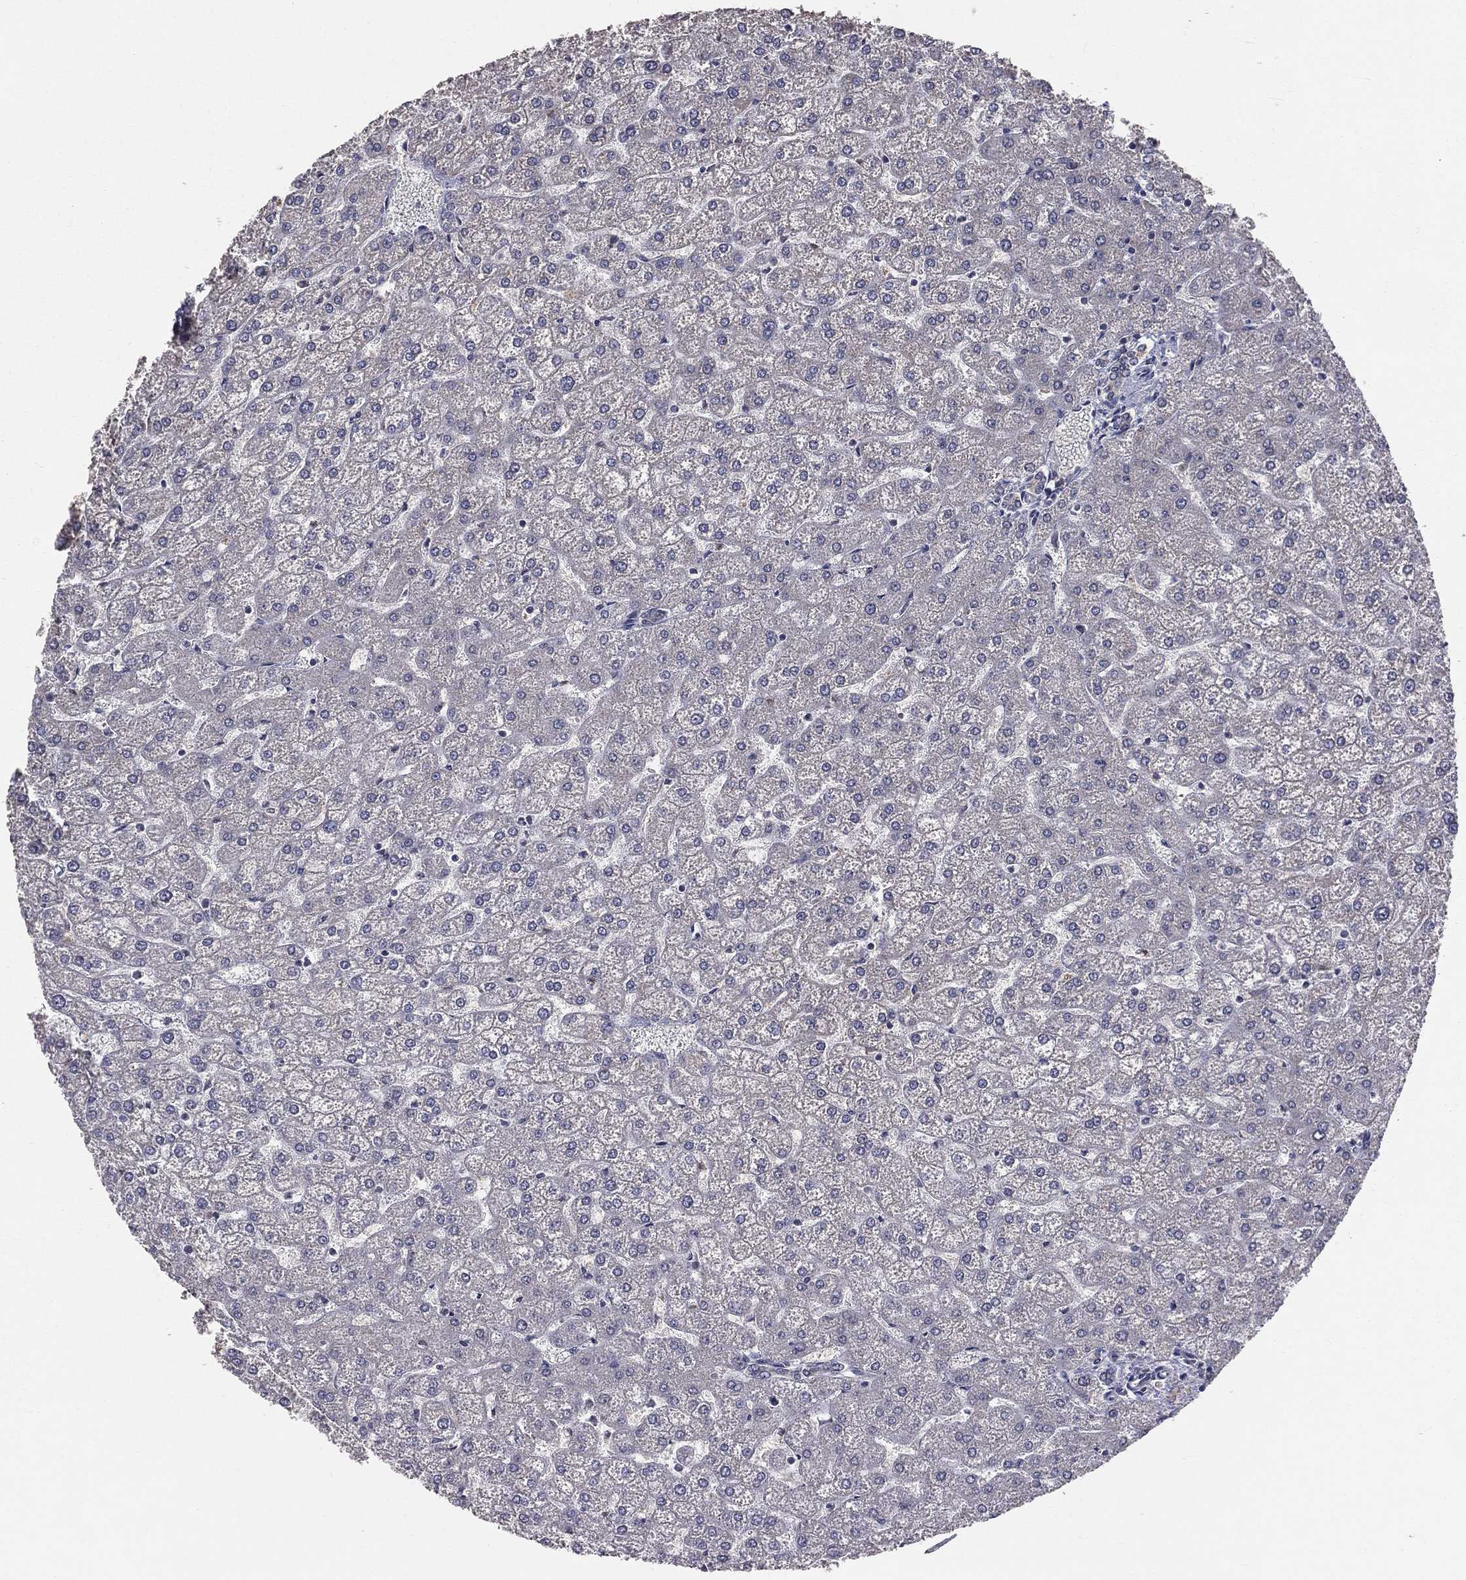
{"staining": {"intensity": "negative", "quantity": "none", "location": "none"}, "tissue": "liver", "cell_type": "Cholangiocytes", "image_type": "normal", "snomed": [{"axis": "morphology", "description": "Normal tissue, NOS"}, {"axis": "topography", "description": "Liver"}], "caption": "Immunohistochemistry image of benign liver: human liver stained with DAB reveals no significant protein positivity in cholangiocytes.", "gene": "MRPL46", "patient": {"sex": "female", "age": 32}}